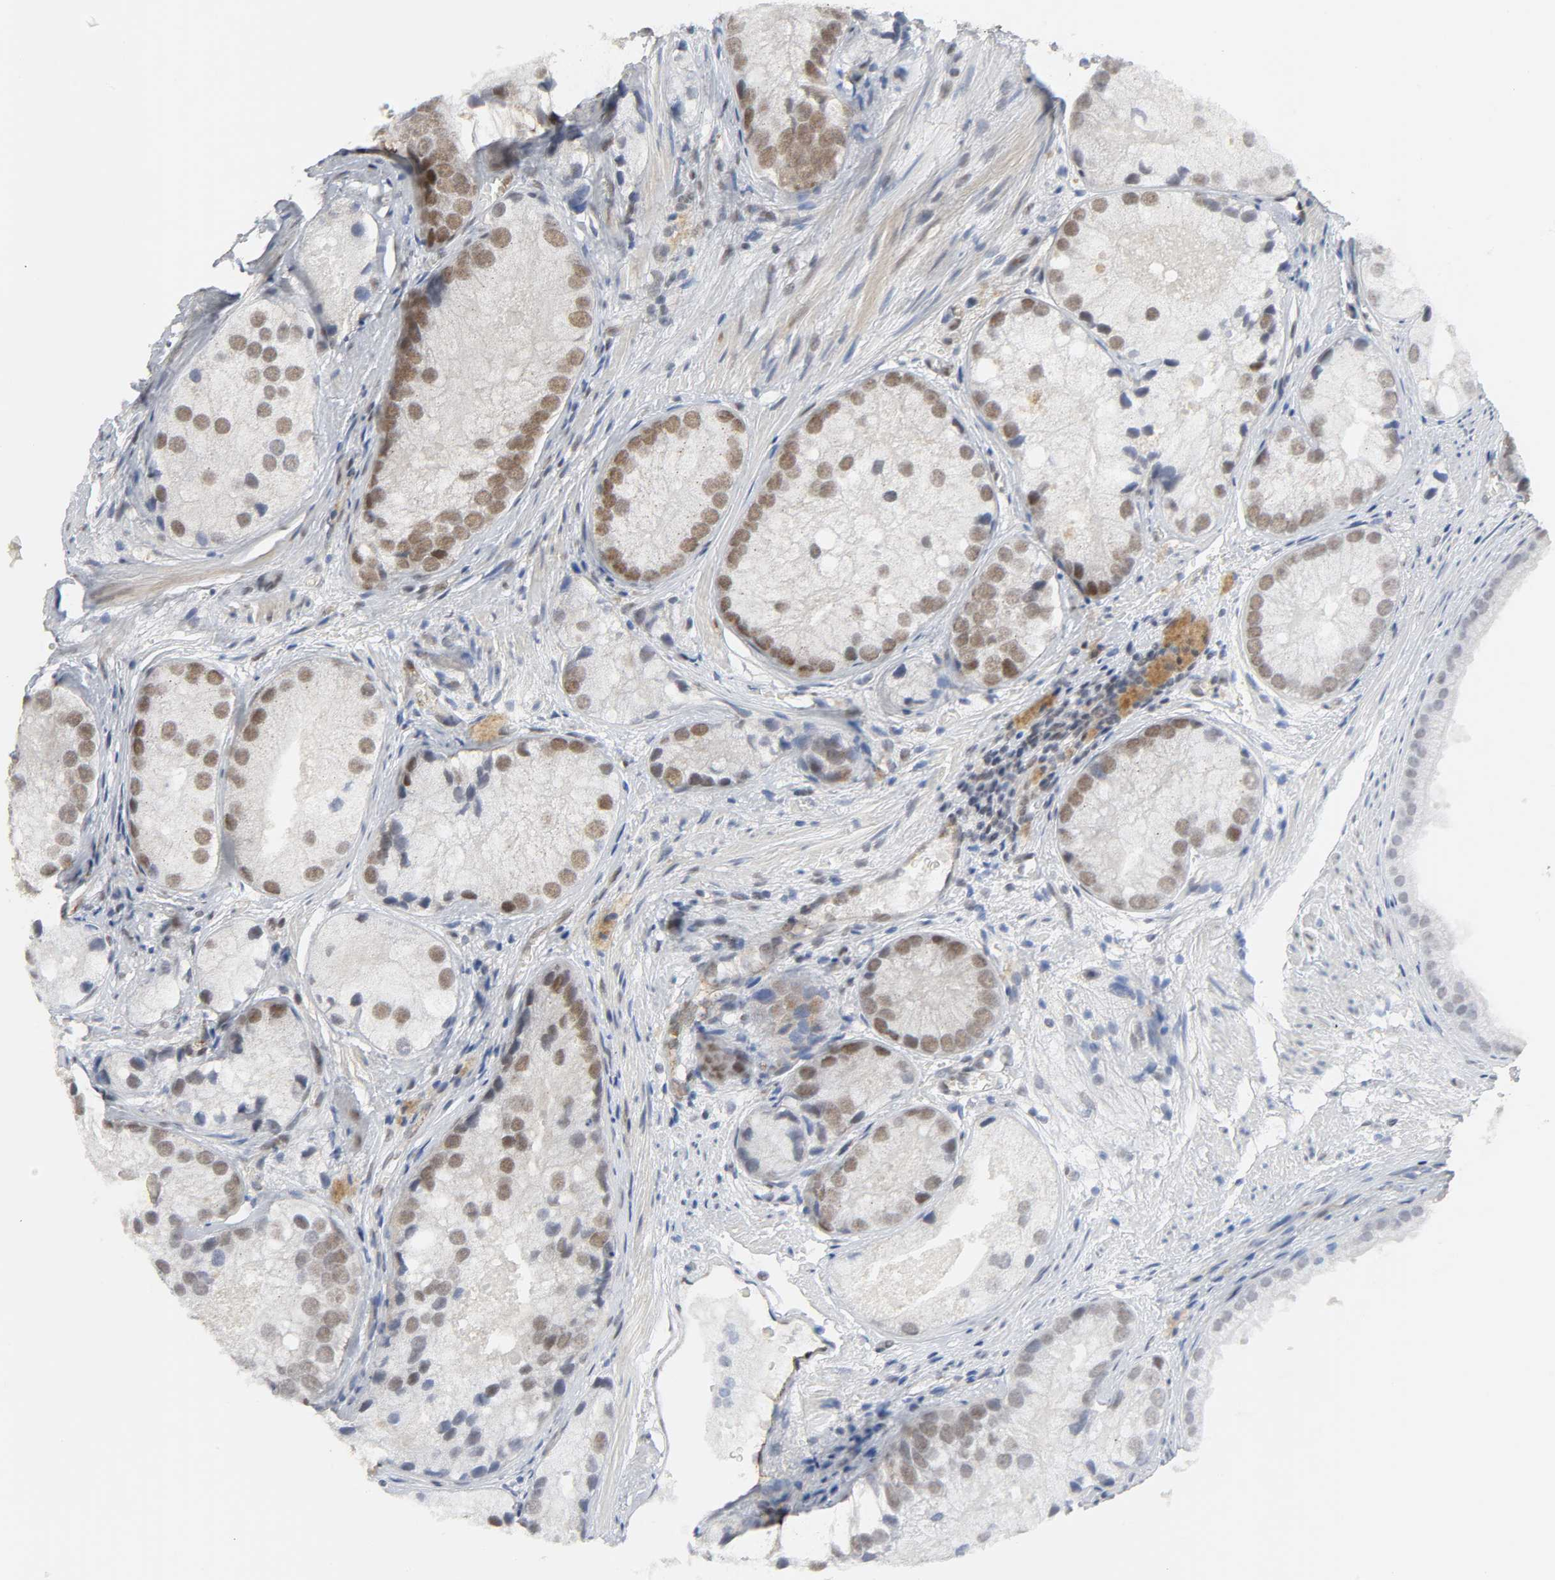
{"staining": {"intensity": "moderate", "quantity": ">75%", "location": "nuclear"}, "tissue": "prostate cancer", "cell_type": "Tumor cells", "image_type": "cancer", "snomed": [{"axis": "morphology", "description": "Adenocarcinoma, Low grade"}, {"axis": "topography", "description": "Prostate"}], "caption": "A medium amount of moderate nuclear positivity is identified in approximately >75% of tumor cells in adenocarcinoma (low-grade) (prostate) tissue. The protein is shown in brown color, while the nuclei are stained blue.", "gene": "NCOA6", "patient": {"sex": "male", "age": 69}}